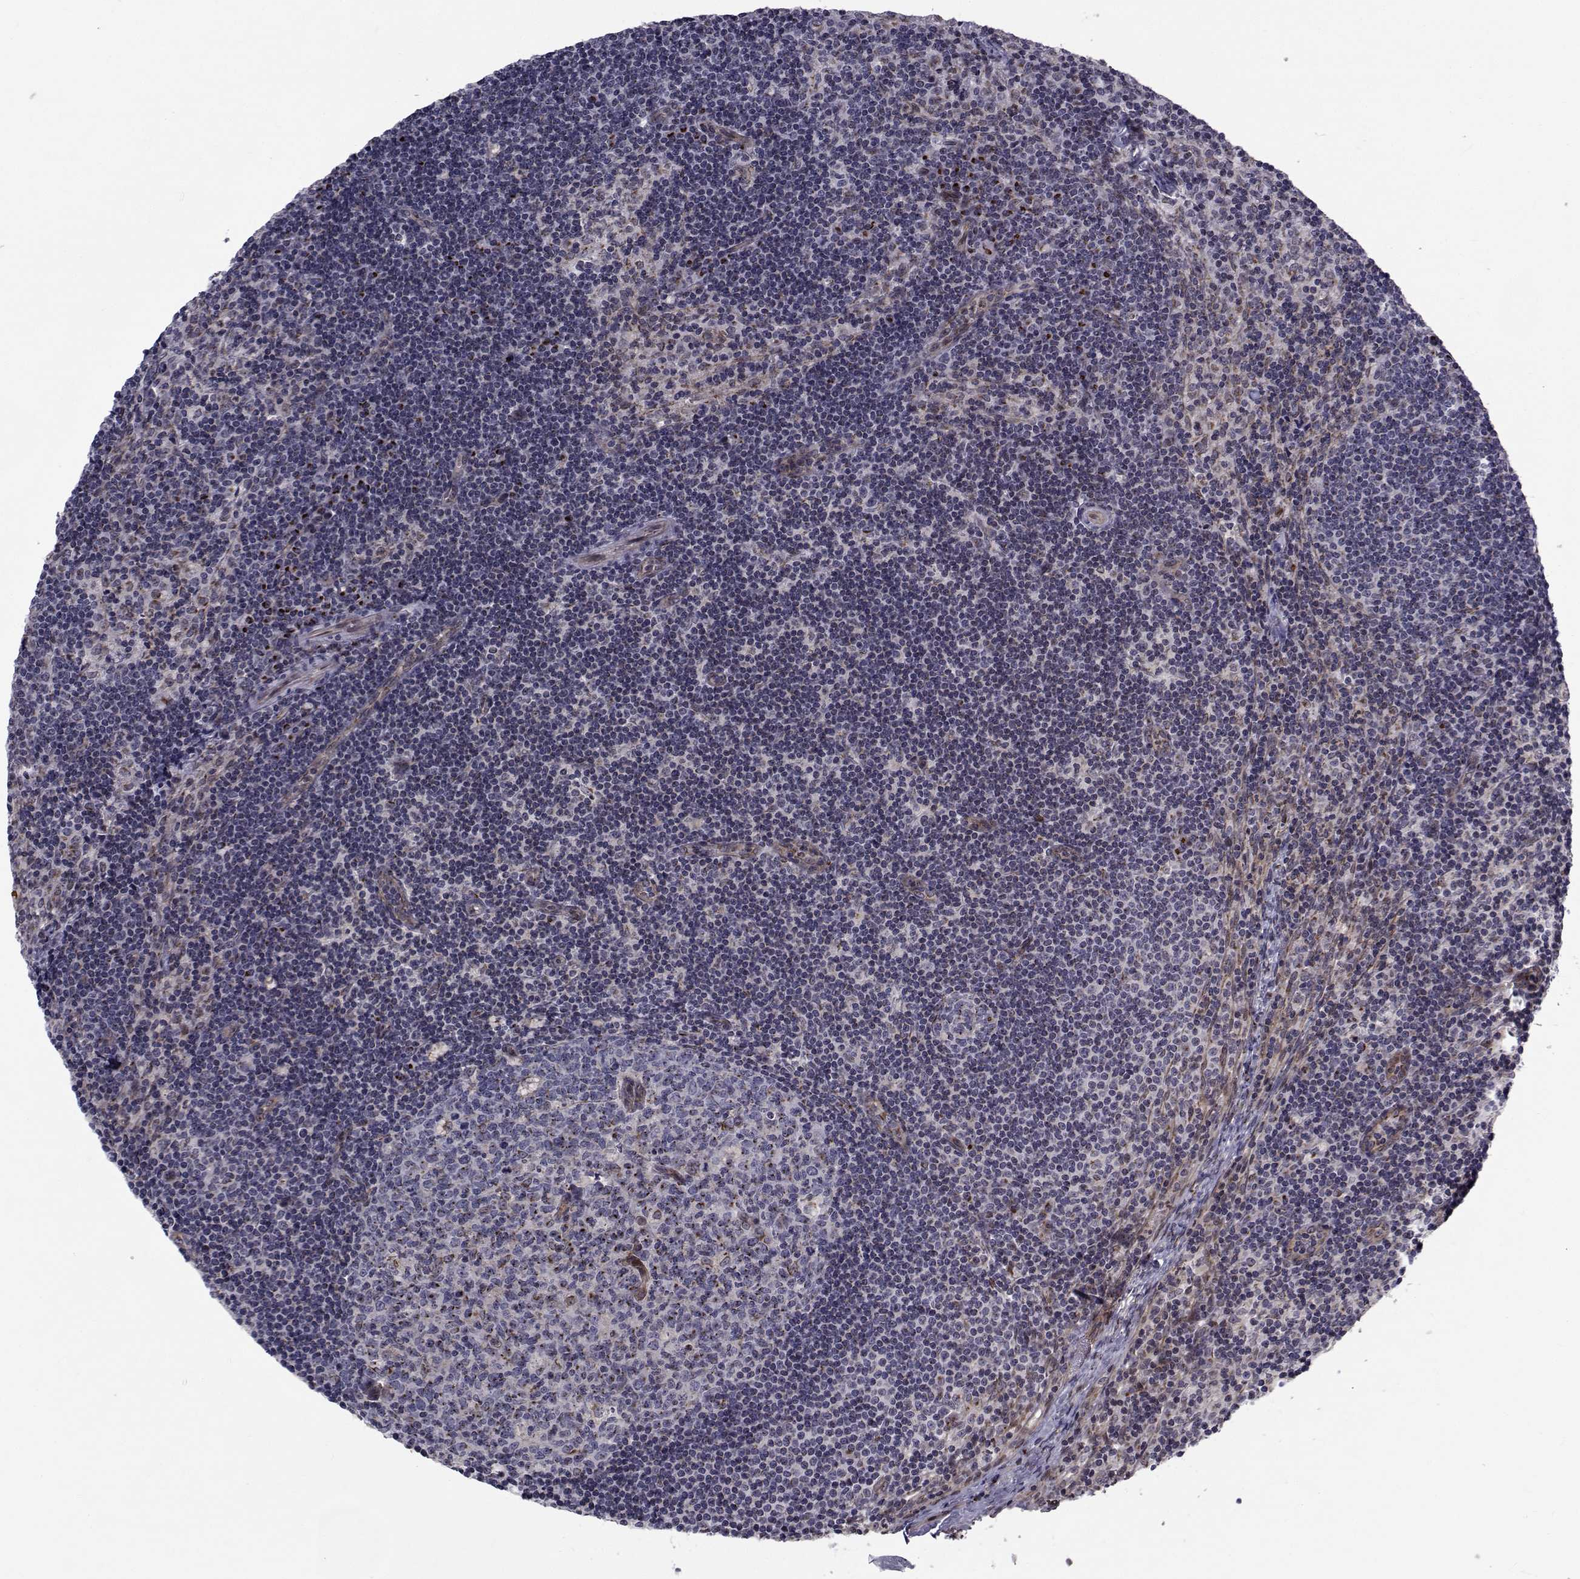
{"staining": {"intensity": "moderate", "quantity": "<25%", "location": "cytoplasmic/membranous"}, "tissue": "lymph node", "cell_type": "Germinal center cells", "image_type": "normal", "snomed": [{"axis": "morphology", "description": "Normal tissue, NOS"}, {"axis": "topography", "description": "Lymph node"}], "caption": "Immunohistochemical staining of benign human lymph node displays low levels of moderate cytoplasmic/membranous staining in approximately <25% of germinal center cells.", "gene": "ATP6V1C2", "patient": {"sex": "female", "age": 34}}